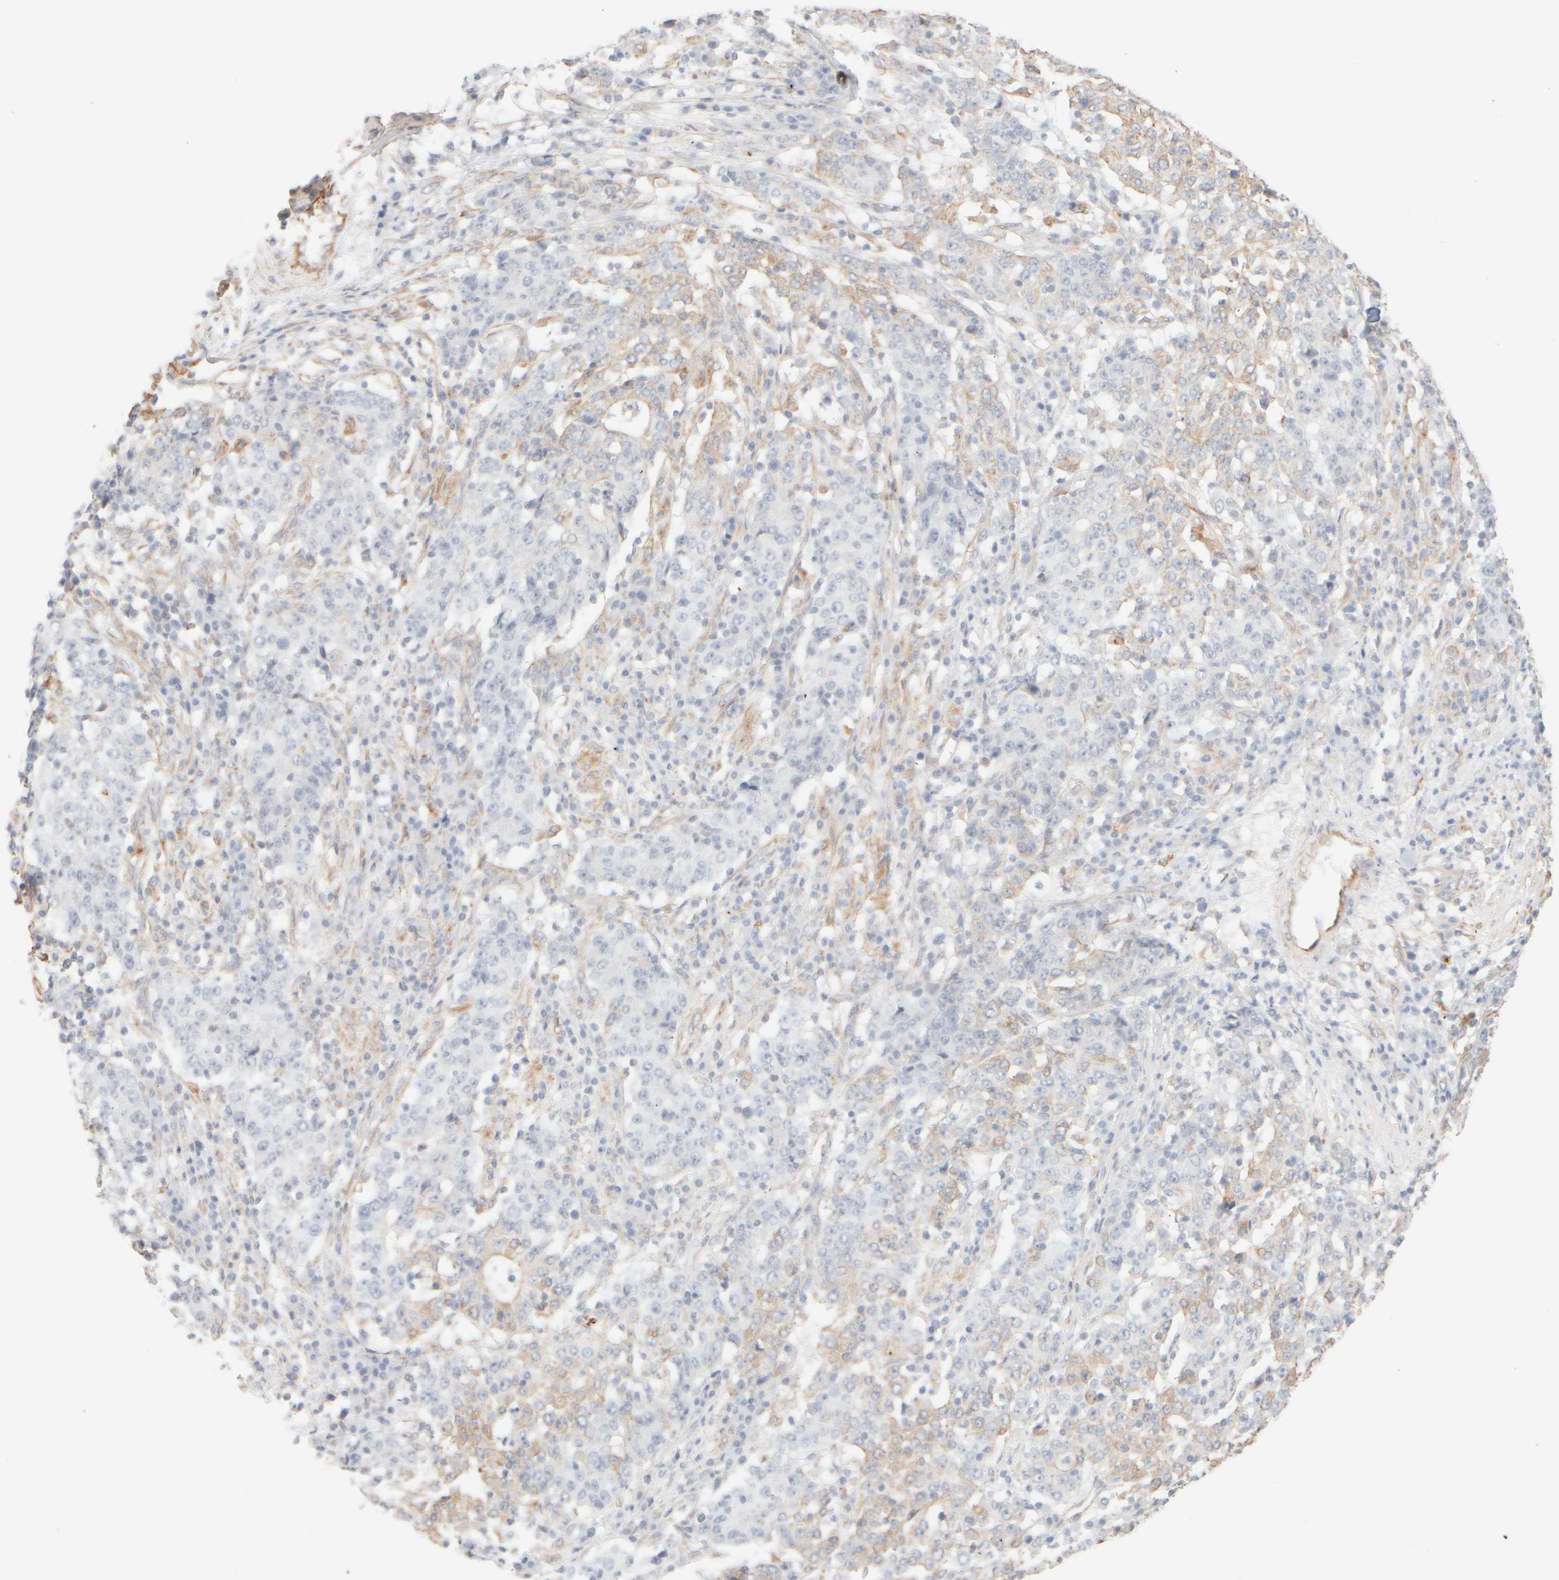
{"staining": {"intensity": "weak", "quantity": "25%-75%", "location": "cytoplasmic/membranous"}, "tissue": "stomach cancer", "cell_type": "Tumor cells", "image_type": "cancer", "snomed": [{"axis": "morphology", "description": "Adenocarcinoma, NOS"}, {"axis": "topography", "description": "Stomach"}], "caption": "DAB immunohistochemical staining of human stomach cancer (adenocarcinoma) reveals weak cytoplasmic/membranous protein staining in about 25%-75% of tumor cells.", "gene": "KRT15", "patient": {"sex": "male", "age": 59}}